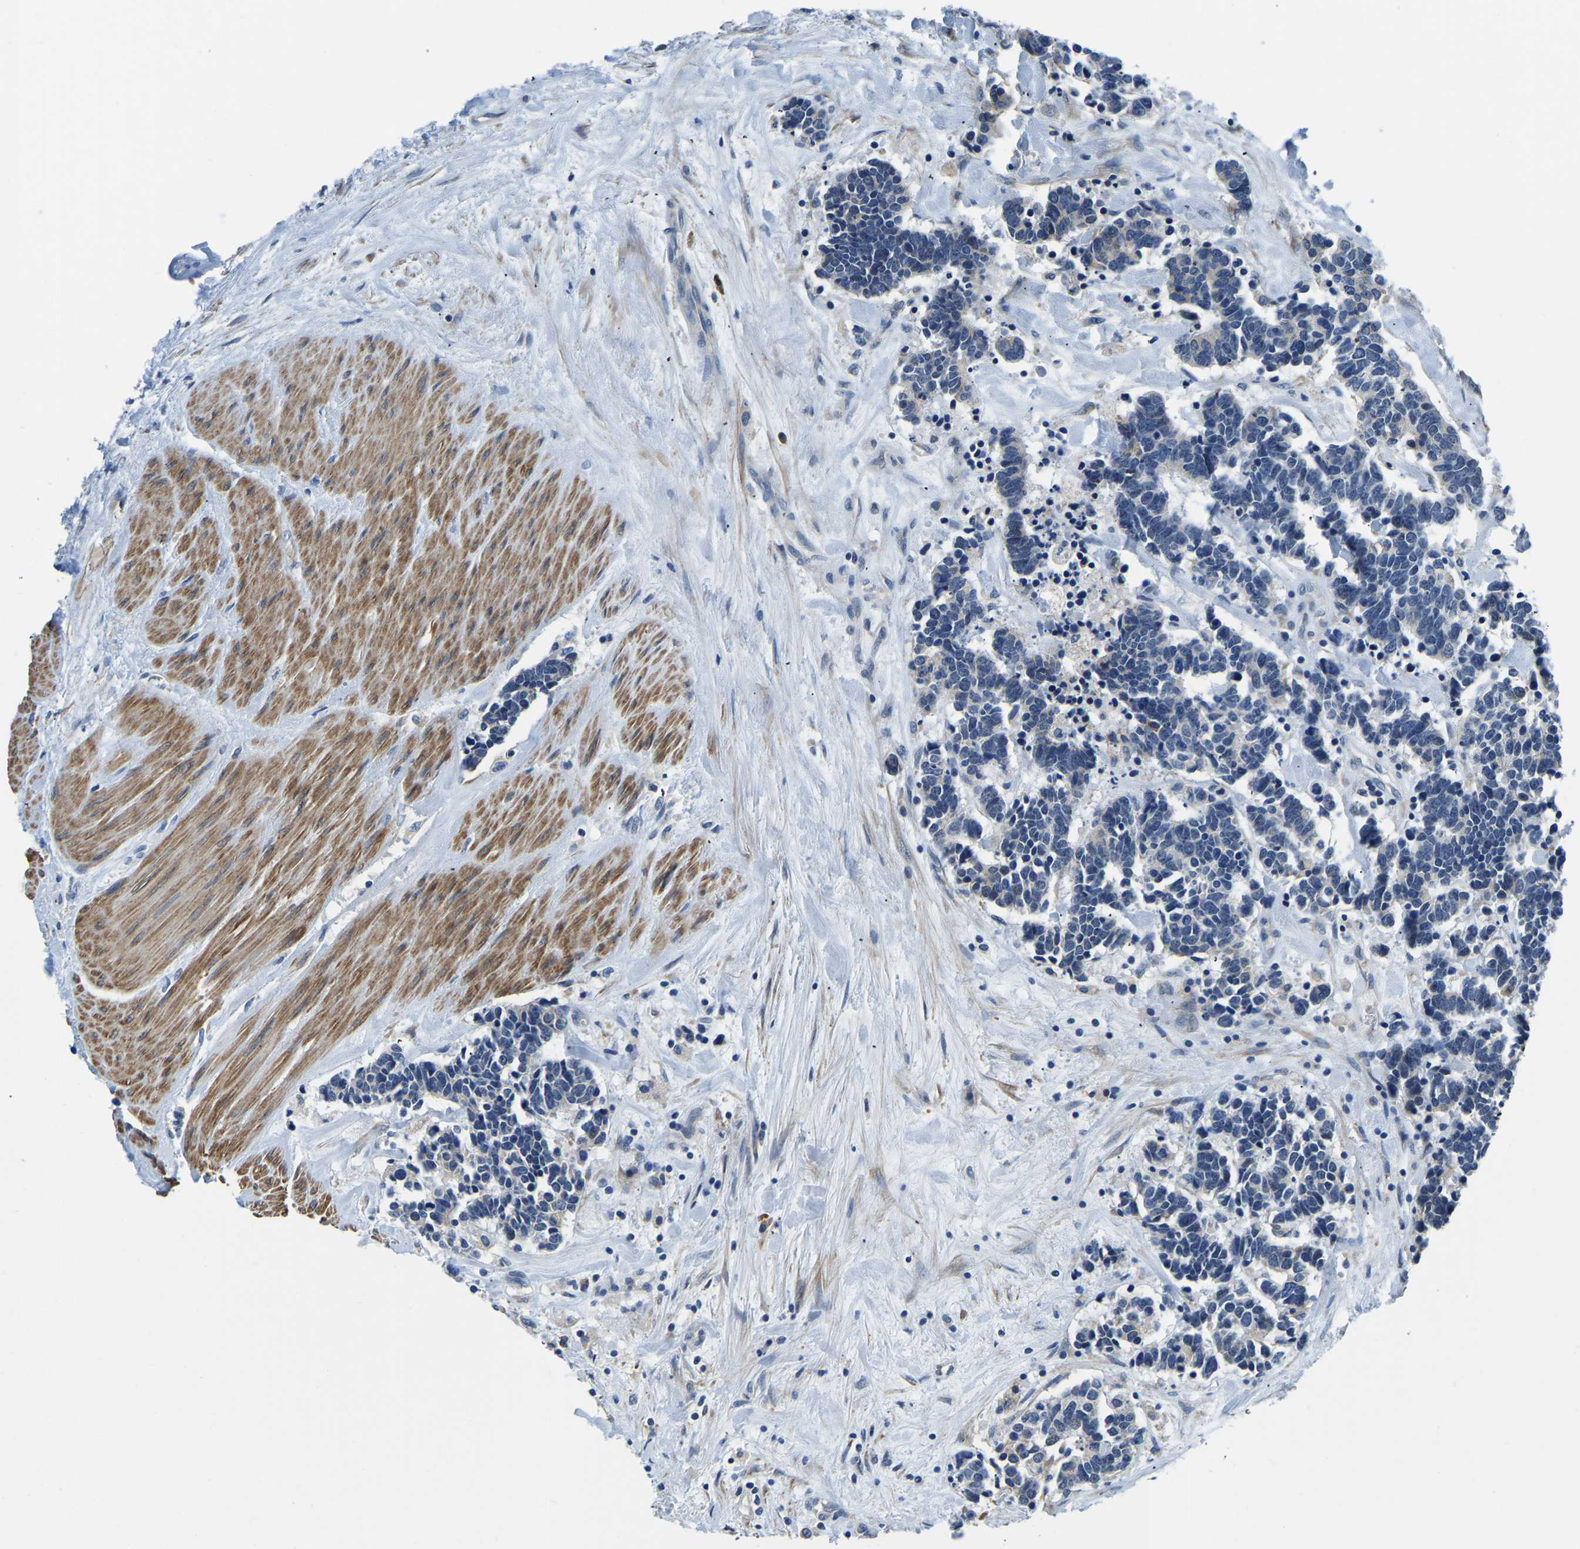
{"staining": {"intensity": "negative", "quantity": "none", "location": "none"}, "tissue": "carcinoid", "cell_type": "Tumor cells", "image_type": "cancer", "snomed": [{"axis": "morphology", "description": "Carcinoma, NOS"}, {"axis": "morphology", "description": "Carcinoid, malignant, NOS"}, {"axis": "topography", "description": "Urinary bladder"}], "caption": "Carcinoid stained for a protein using immunohistochemistry (IHC) displays no staining tumor cells.", "gene": "LIAS", "patient": {"sex": "male", "age": 57}}